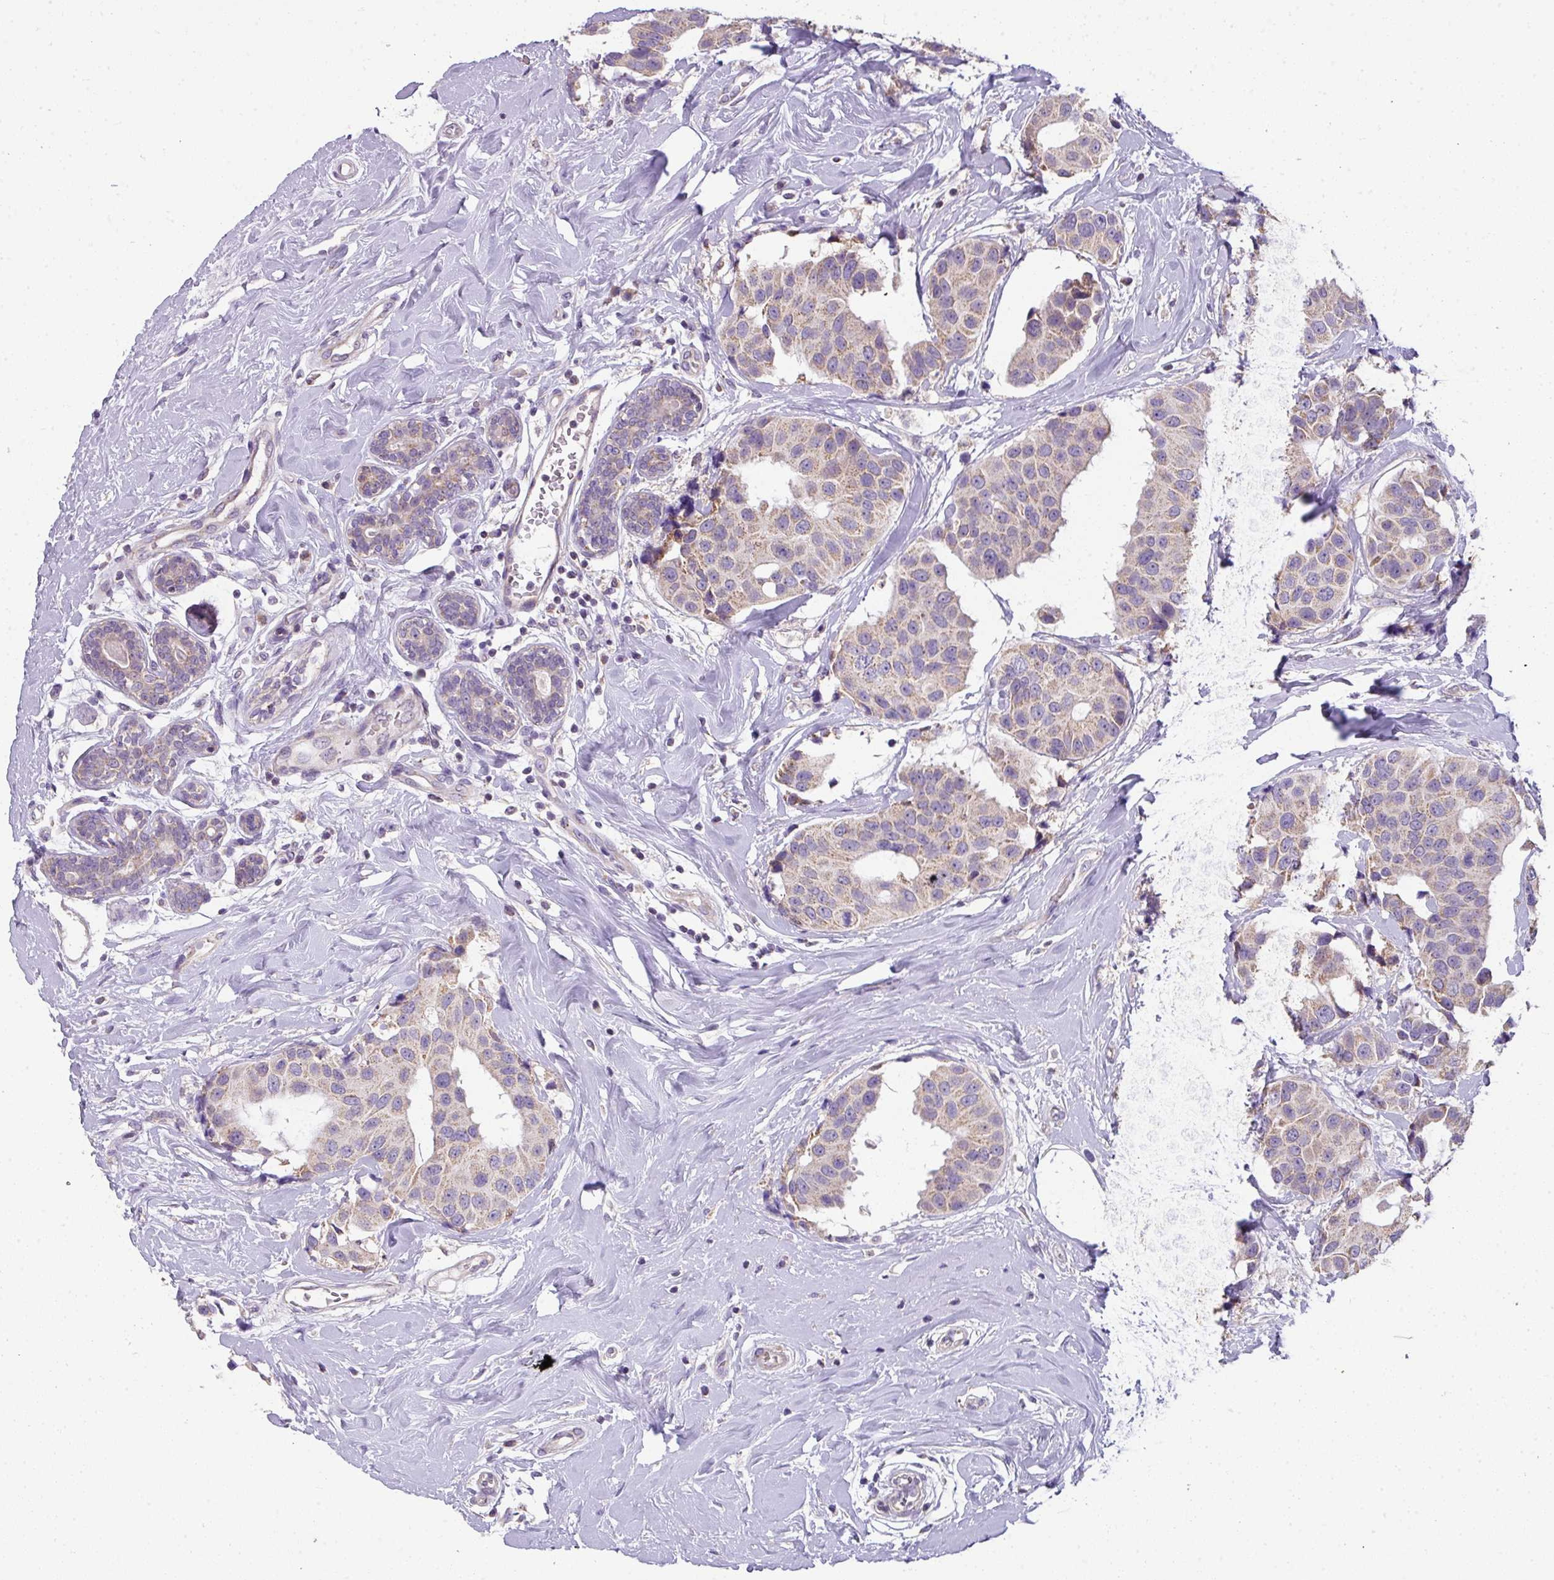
{"staining": {"intensity": "weak", "quantity": "<25%", "location": "cytoplasmic/membranous"}, "tissue": "breast cancer", "cell_type": "Tumor cells", "image_type": "cancer", "snomed": [{"axis": "morphology", "description": "Normal tissue, NOS"}, {"axis": "morphology", "description": "Duct carcinoma"}, {"axis": "topography", "description": "Breast"}], "caption": "Human breast cancer (intraductal carcinoma) stained for a protein using immunohistochemistry (IHC) displays no expression in tumor cells.", "gene": "PALS2", "patient": {"sex": "female", "age": 39}}